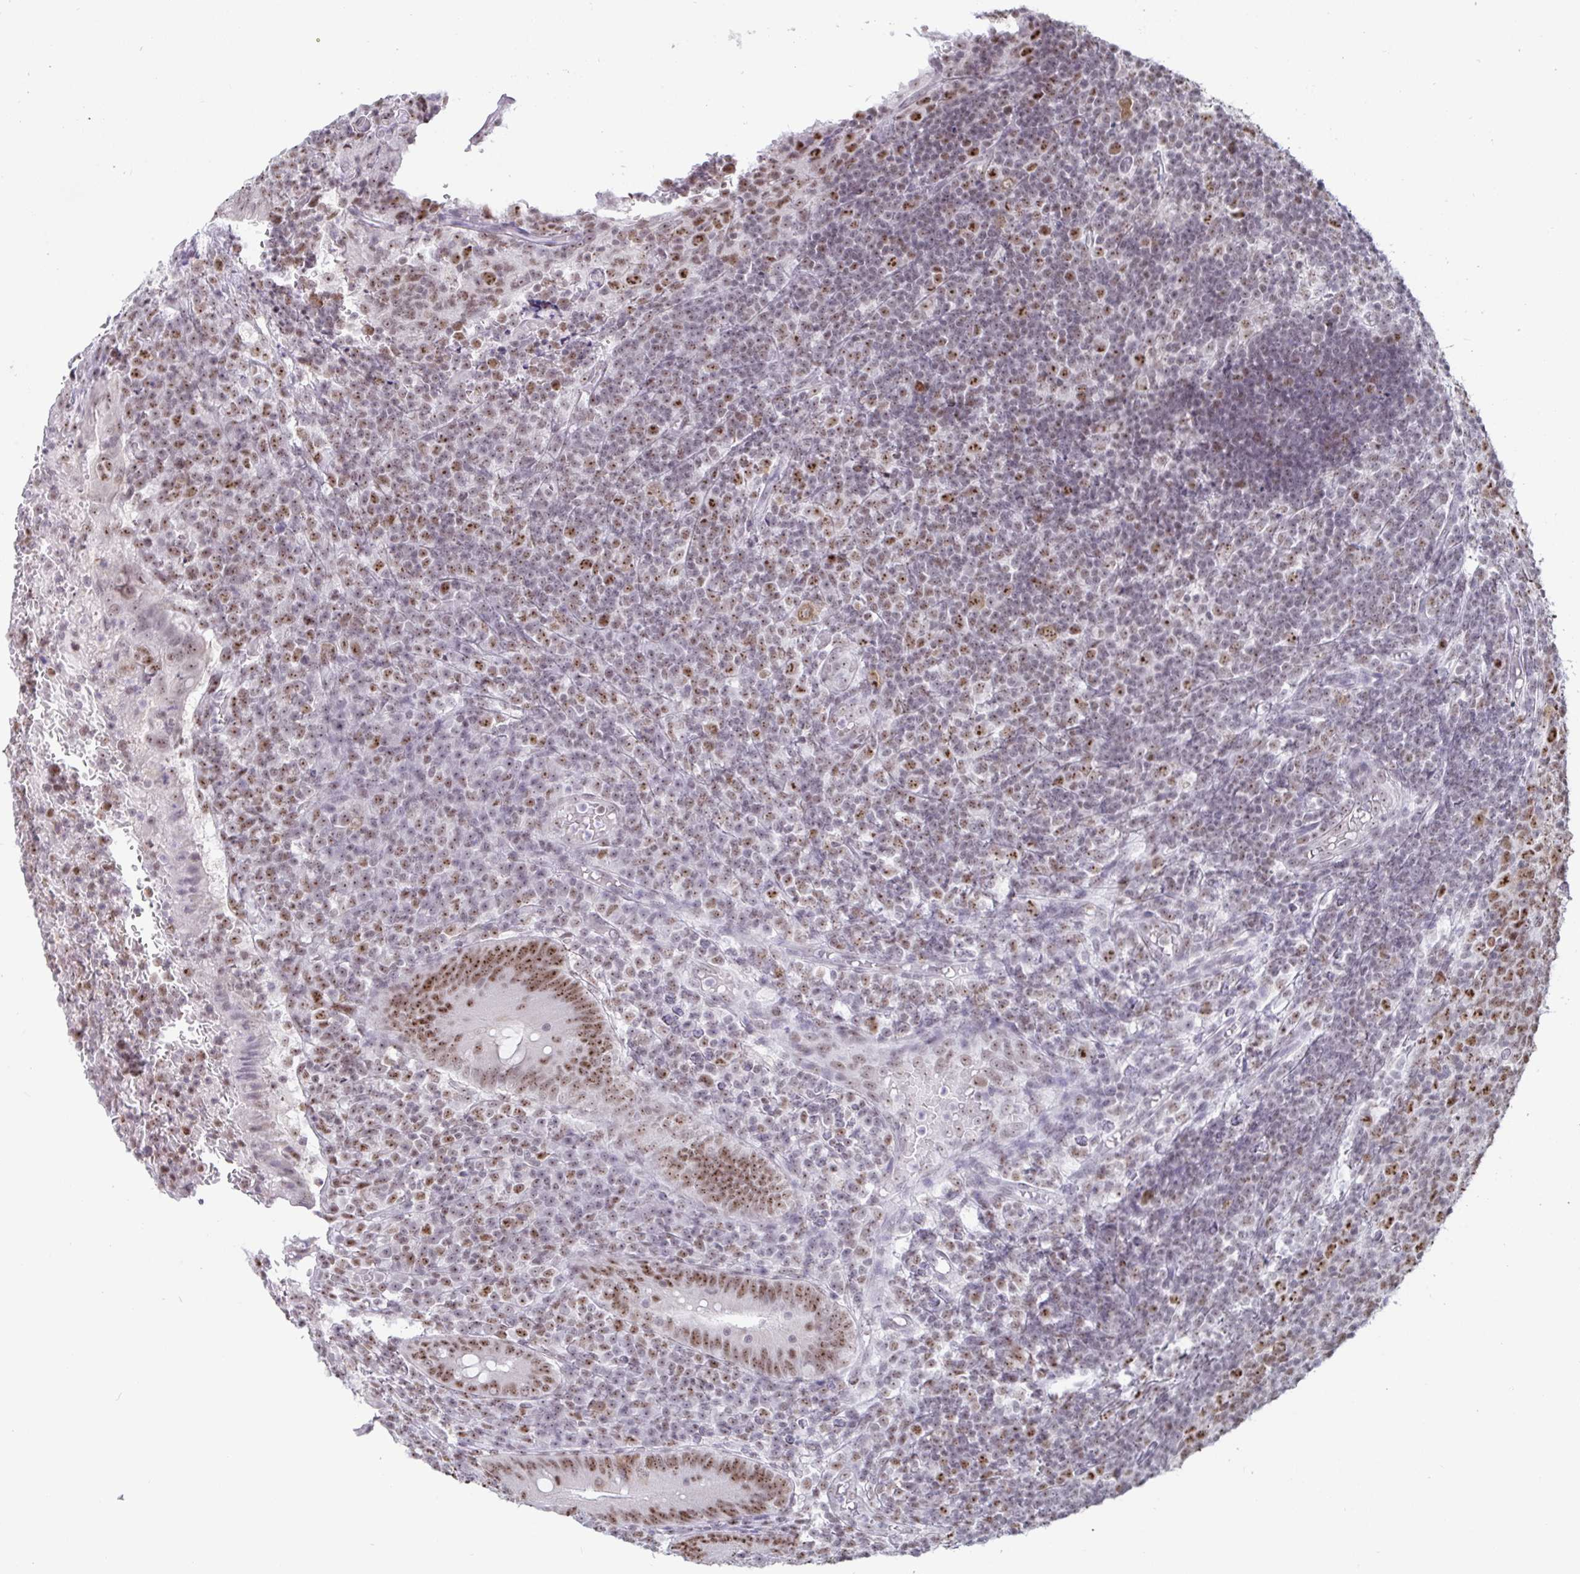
{"staining": {"intensity": "moderate", "quantity": ">75%", "location": "nuclear"}, "tissue": "appendix", "cell_type": "Glandular cells", "image_type": "normal", "snomed": [{"axis": "morphology", "description": "Normal tissue, NOS"}, {"axis": "topography", "description": "Appendix"}], "caption": "Immunohistochemistry (IHC) (DAB (3,3'-diaminobenzidine)) staining of benign human appendix displays moderate nuclear protein expression in about >75% of glandular cells.", "gene": "SUPT16H", "patient": {"sex": "male", "age": 18}}